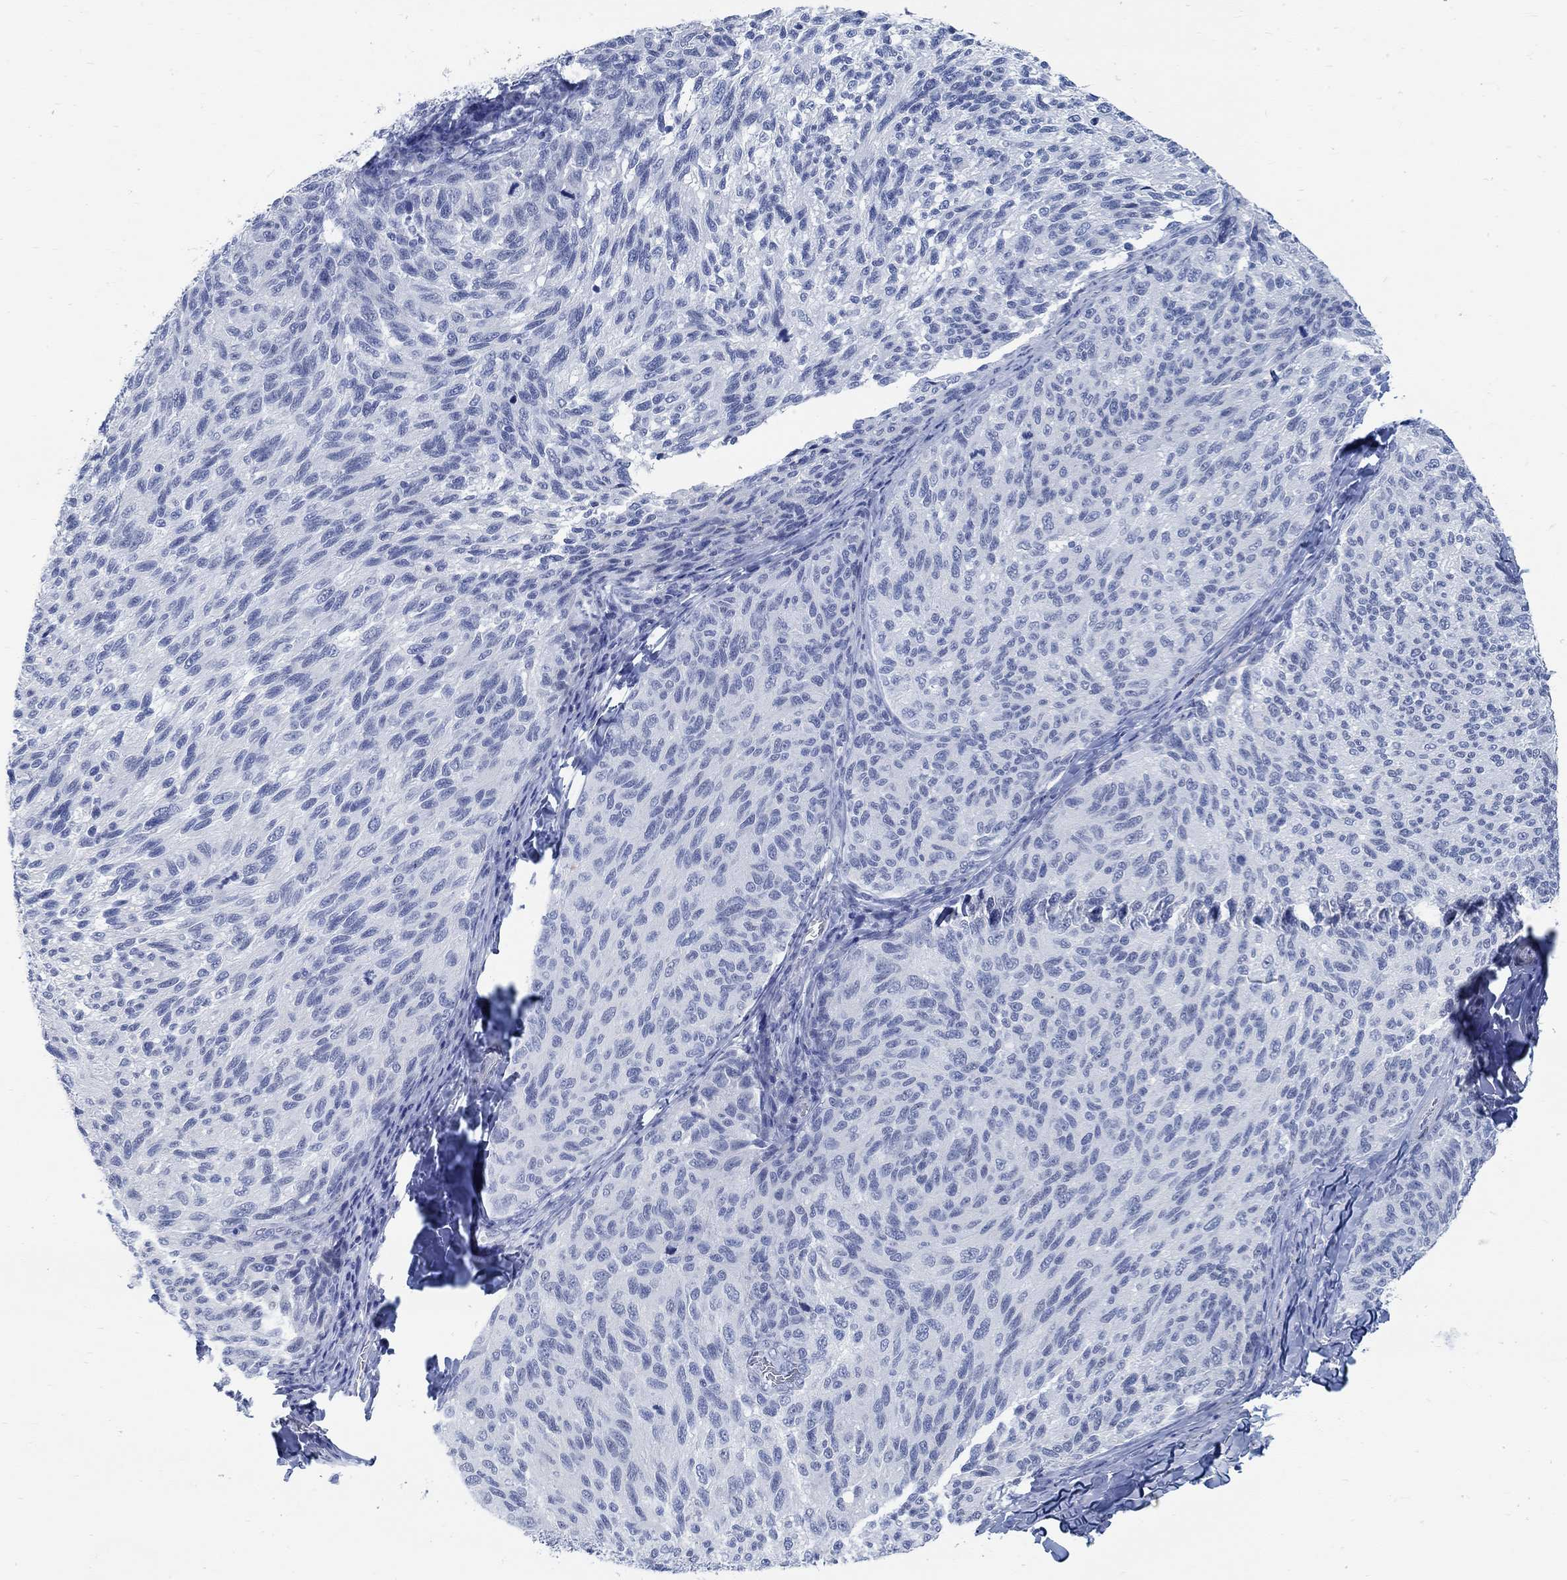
{"staining": {"intensity": "negative", "quantity": "none", "location": "none"}, "tissue": "melanoma", "cell_type": "Tumor cells", "image_type": "cancer", "snomed": [{"axis": "morphology", "description": "Malignant melanoma, NOS"}, {"axis": "topography", "description": "Skin"}], "caption": "A histopathology image of human malignant melanoma is negative for staining in tumor cells.", "gene": "RBM20", "patient": {"sex": "female", "age": 73}}